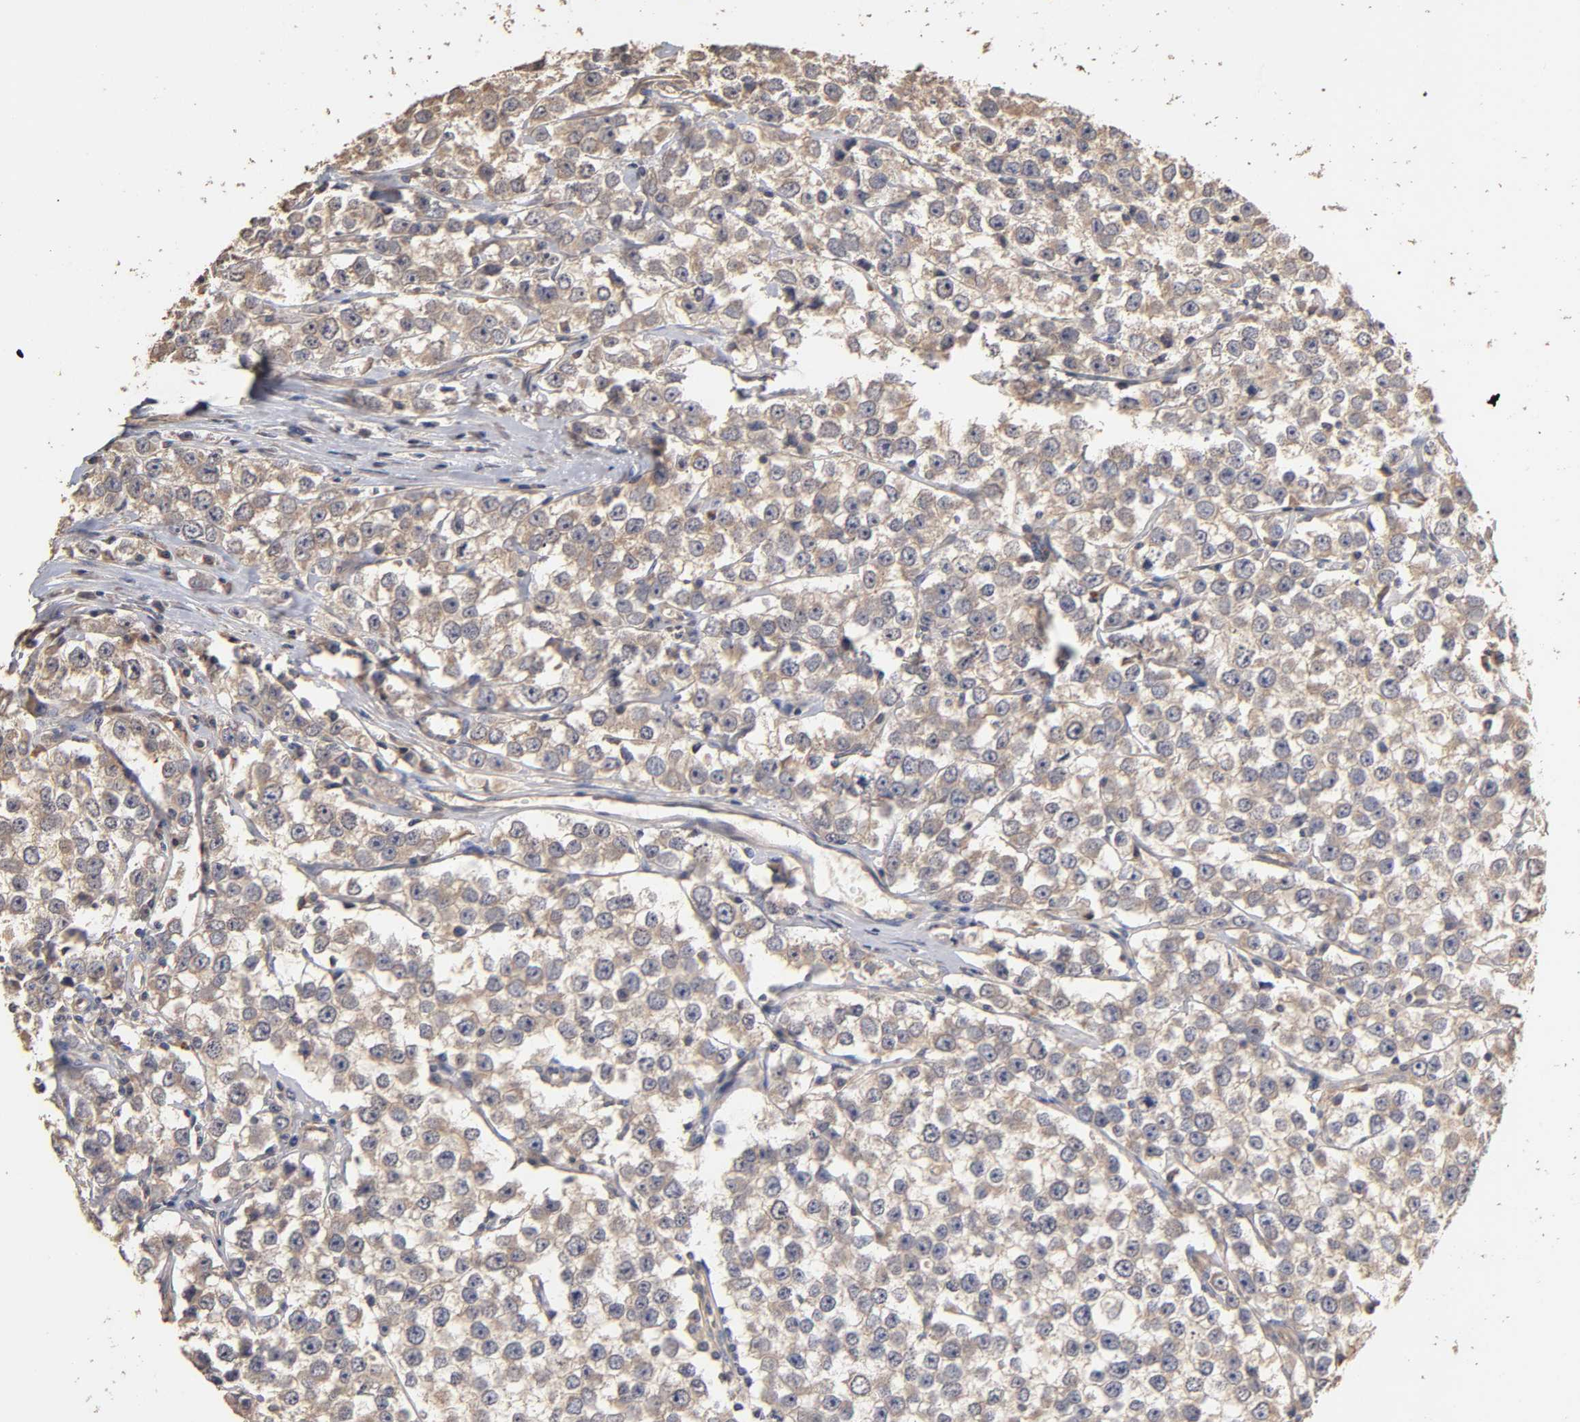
{"staining": {"intensity": "weak", "quantity": "25%-75%", "location": "cytoplasmic/membranous"}, "tissue": "testis cancer", "cell_type": "Tumor cells", "image_type": "cancer", "snomed": [{"axis": "morphology", "description": "Seminoma, NOS"}, {"axis": "morphology", "description": "Carcinoma, Embryonal, NOS"}, {"axis": "topography", "description": "Testis"}], "caption": "The image demonstrates immunohistochemical staining of testis cancer. There is weak cytoplasmic/membranous staining is present in approximately 25%-75% of tumor cells.", "gene": "VSIG4", "patient": {"sex": "male", "age": 52}}